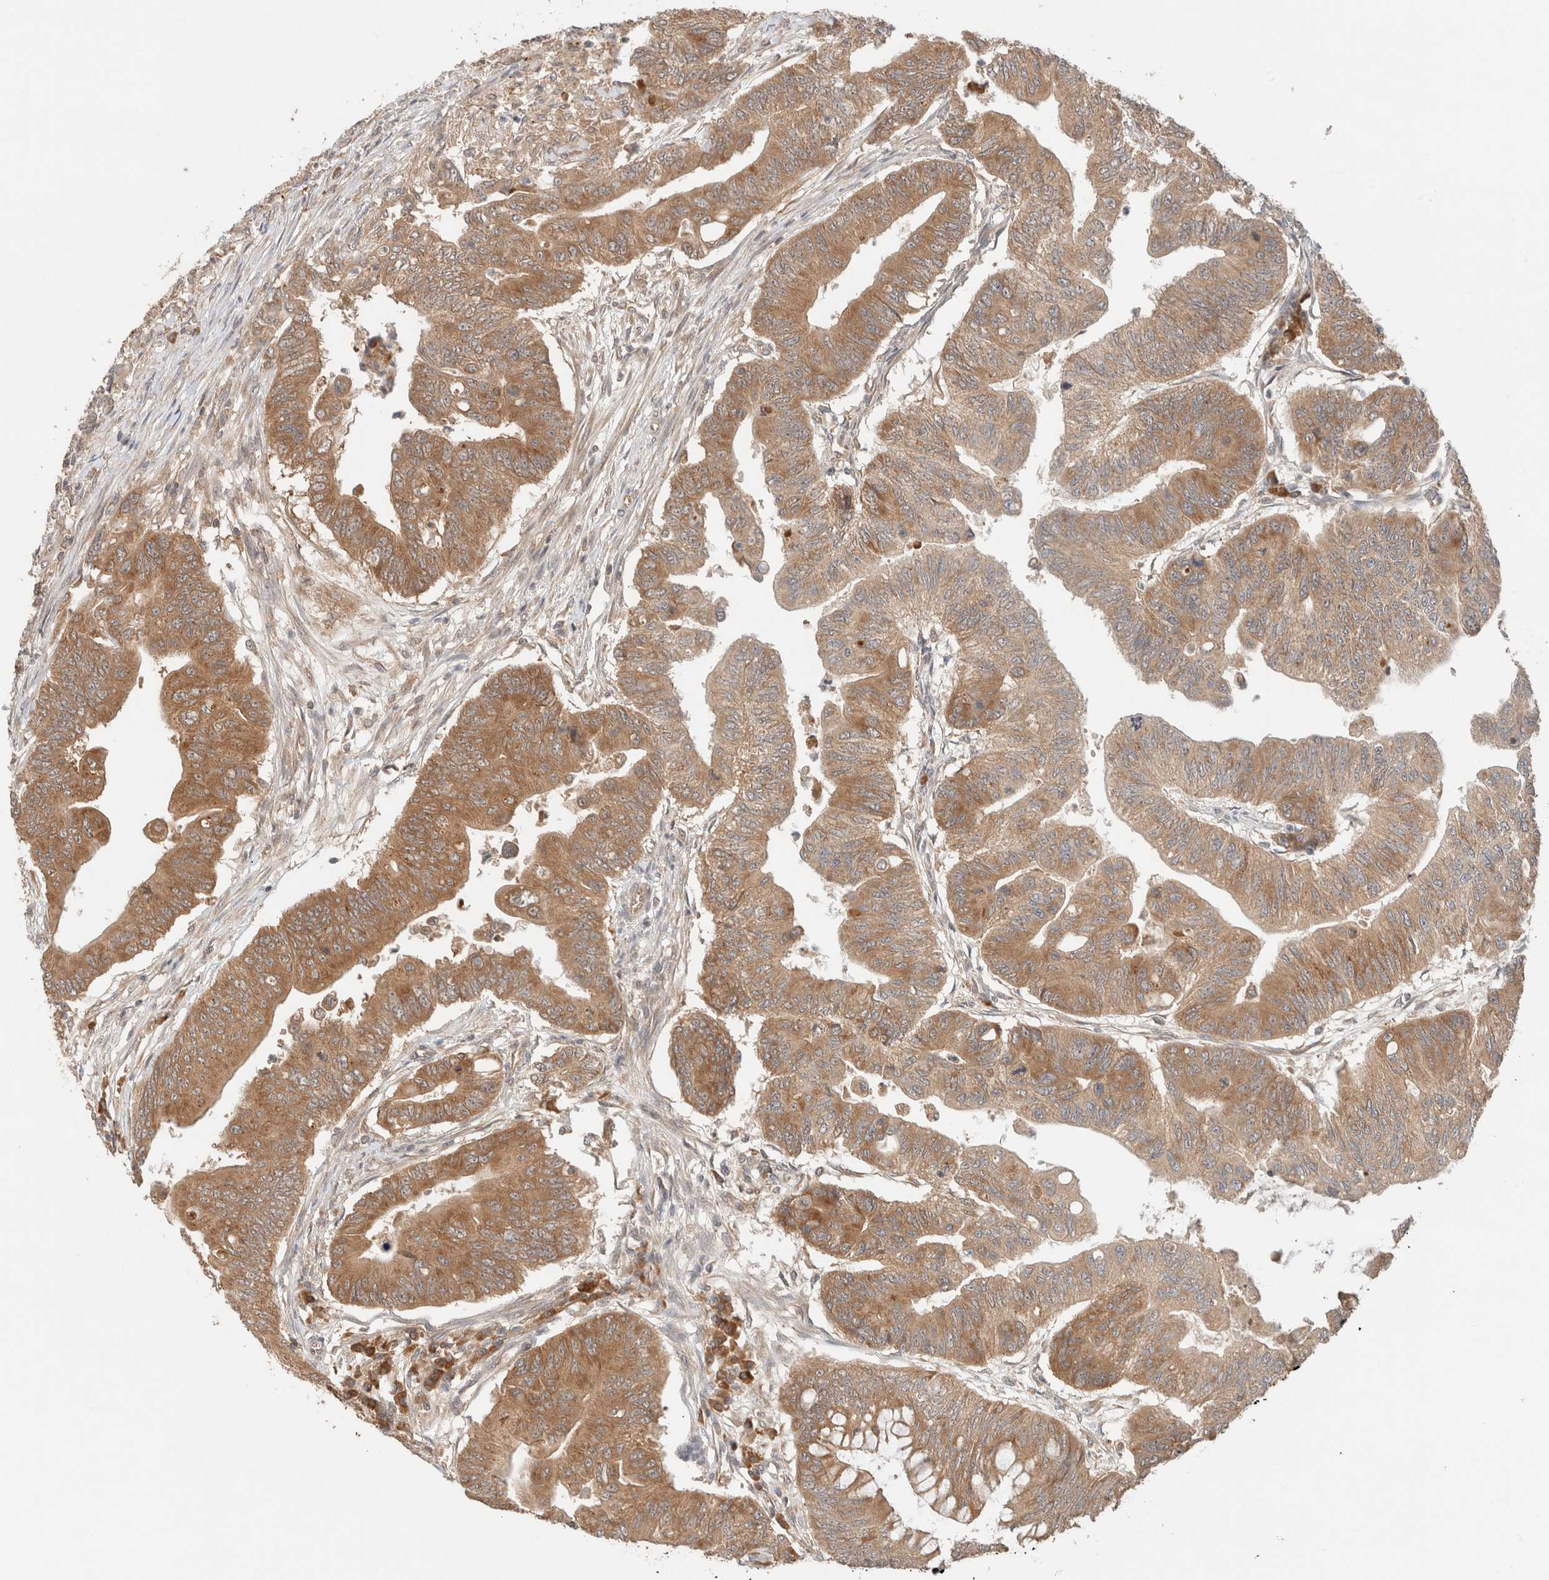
{"staining": {"intensity": "moderate", "quantity": ">75%", "location": "cytoplasmic/membranous"}, "tissue": "colorectal cancer", "cell_type": "Tumor cells", "image_type": "cancer", "snomed": [{"axis": "morphology", "description": "Adenoma, NOS"}, {"axis": "morphology", "description": "Adenocarcinoma, NOS"}, {"axis": "topography", "description": "Colon"}], "caption": "IHC image of neoplastic tissue: human colorectal adenocarcinoma stained using immunohistochemistry (IHC) reveals medium levels of moderate protein expression localized specifically in the cytoplasmic/membranous of tumor cells, appearing as a cytoplasmic/membranous brown color.", "gene": "ARFGEF2", "patient": {"sex": "male", "age": 79}}